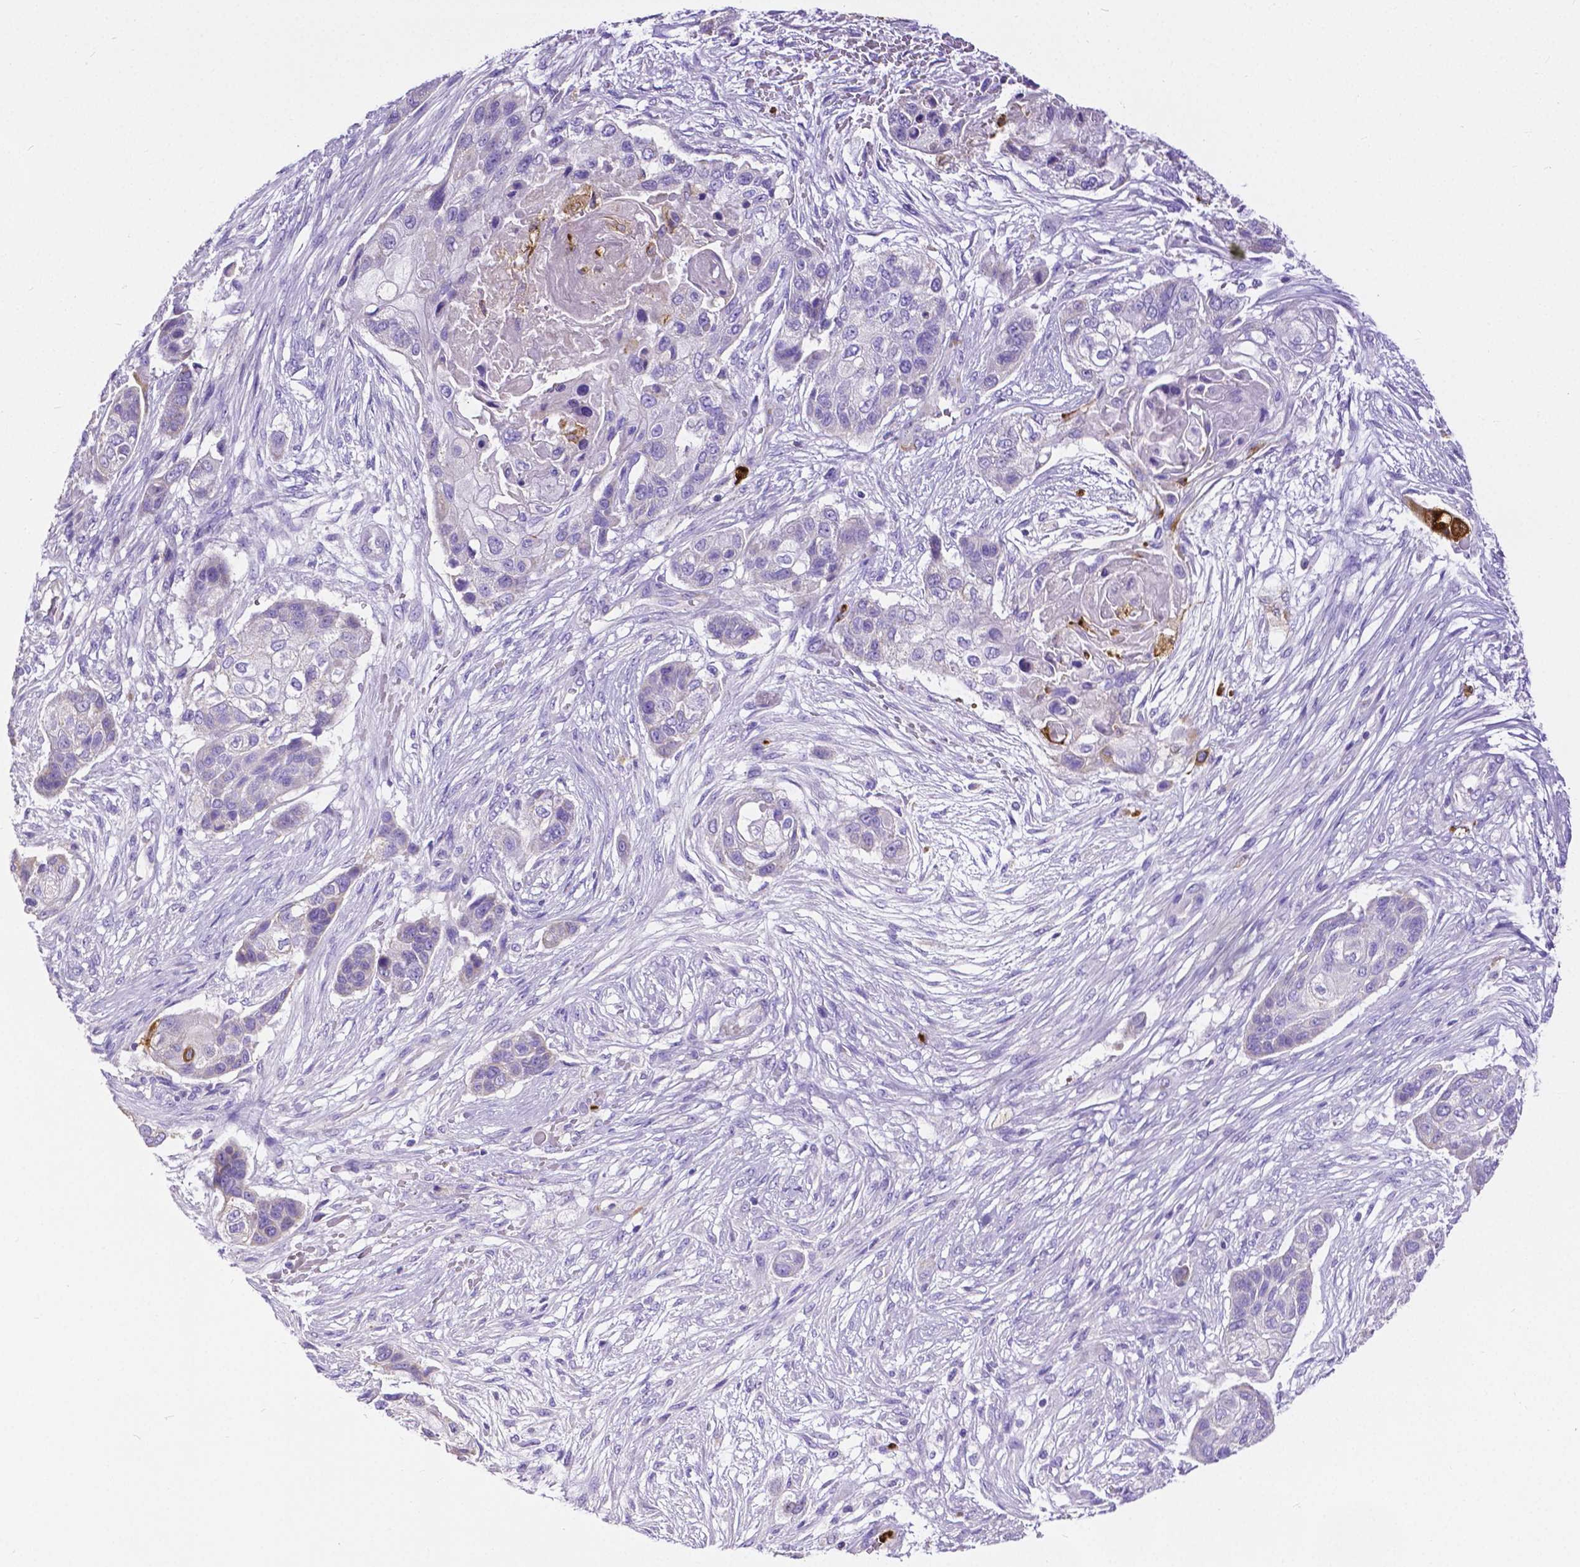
{"staining": {"intensity": "negative", "quantity": "none", "location": "none"}, "tissue": "lung cancer", "cell_type": "Tumor cells", "image_type": "cancer", "snomed": [{"axis": "morphology", "description": "Squamous cell carcinoma, NOS"}, {"axis": "topography", "description": "Lung"}], "caption": "Tumor cells are negative for protein expression in human squamous cell carcinoma (lung).", "gene": "MMP9", "patient": {"sex": "male", "age": 69}}